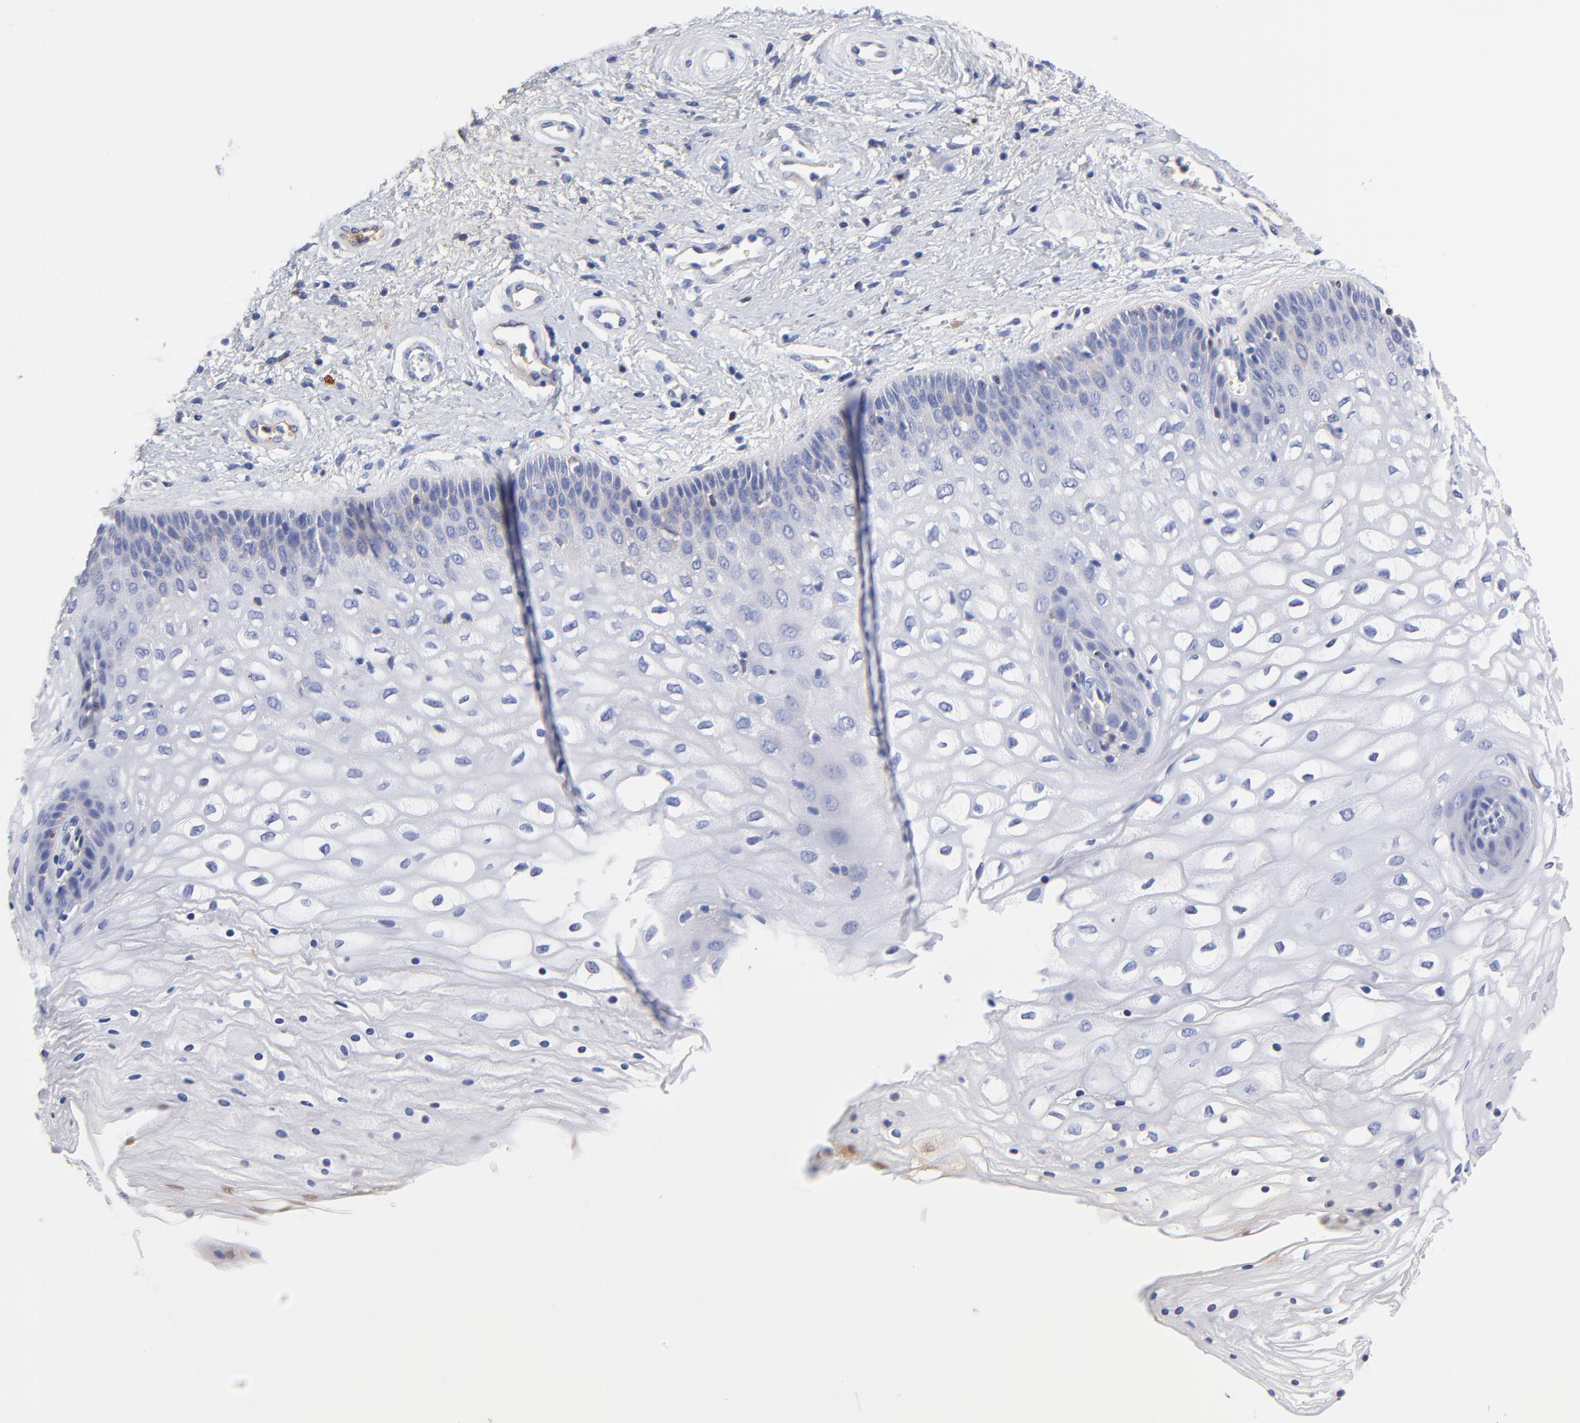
{"staining": {"intensity": "weak", "quantity": "<25%", "location": "cytoplasmic/membranous"}, "tissue": "vagina", "cell_type": "Squamous epithelial cells", "image_type": "normal", "snomed": [{"axis": "morphology", "description": "Normal tissue, NOS"}, {"axis": "topography", "description": "Vagina"}], "caption": "The IHC image has no significant staining in squamous epithelial cells of vagina. Brightfield microscopy of immunohistochemistry stained with DAB (3,3'-diaminobenzidine) (brown) and hematoxylin (blue), captured at high magnification.", "gene": "IGLV3", "patient": {"sex": "female", "age": 34}}